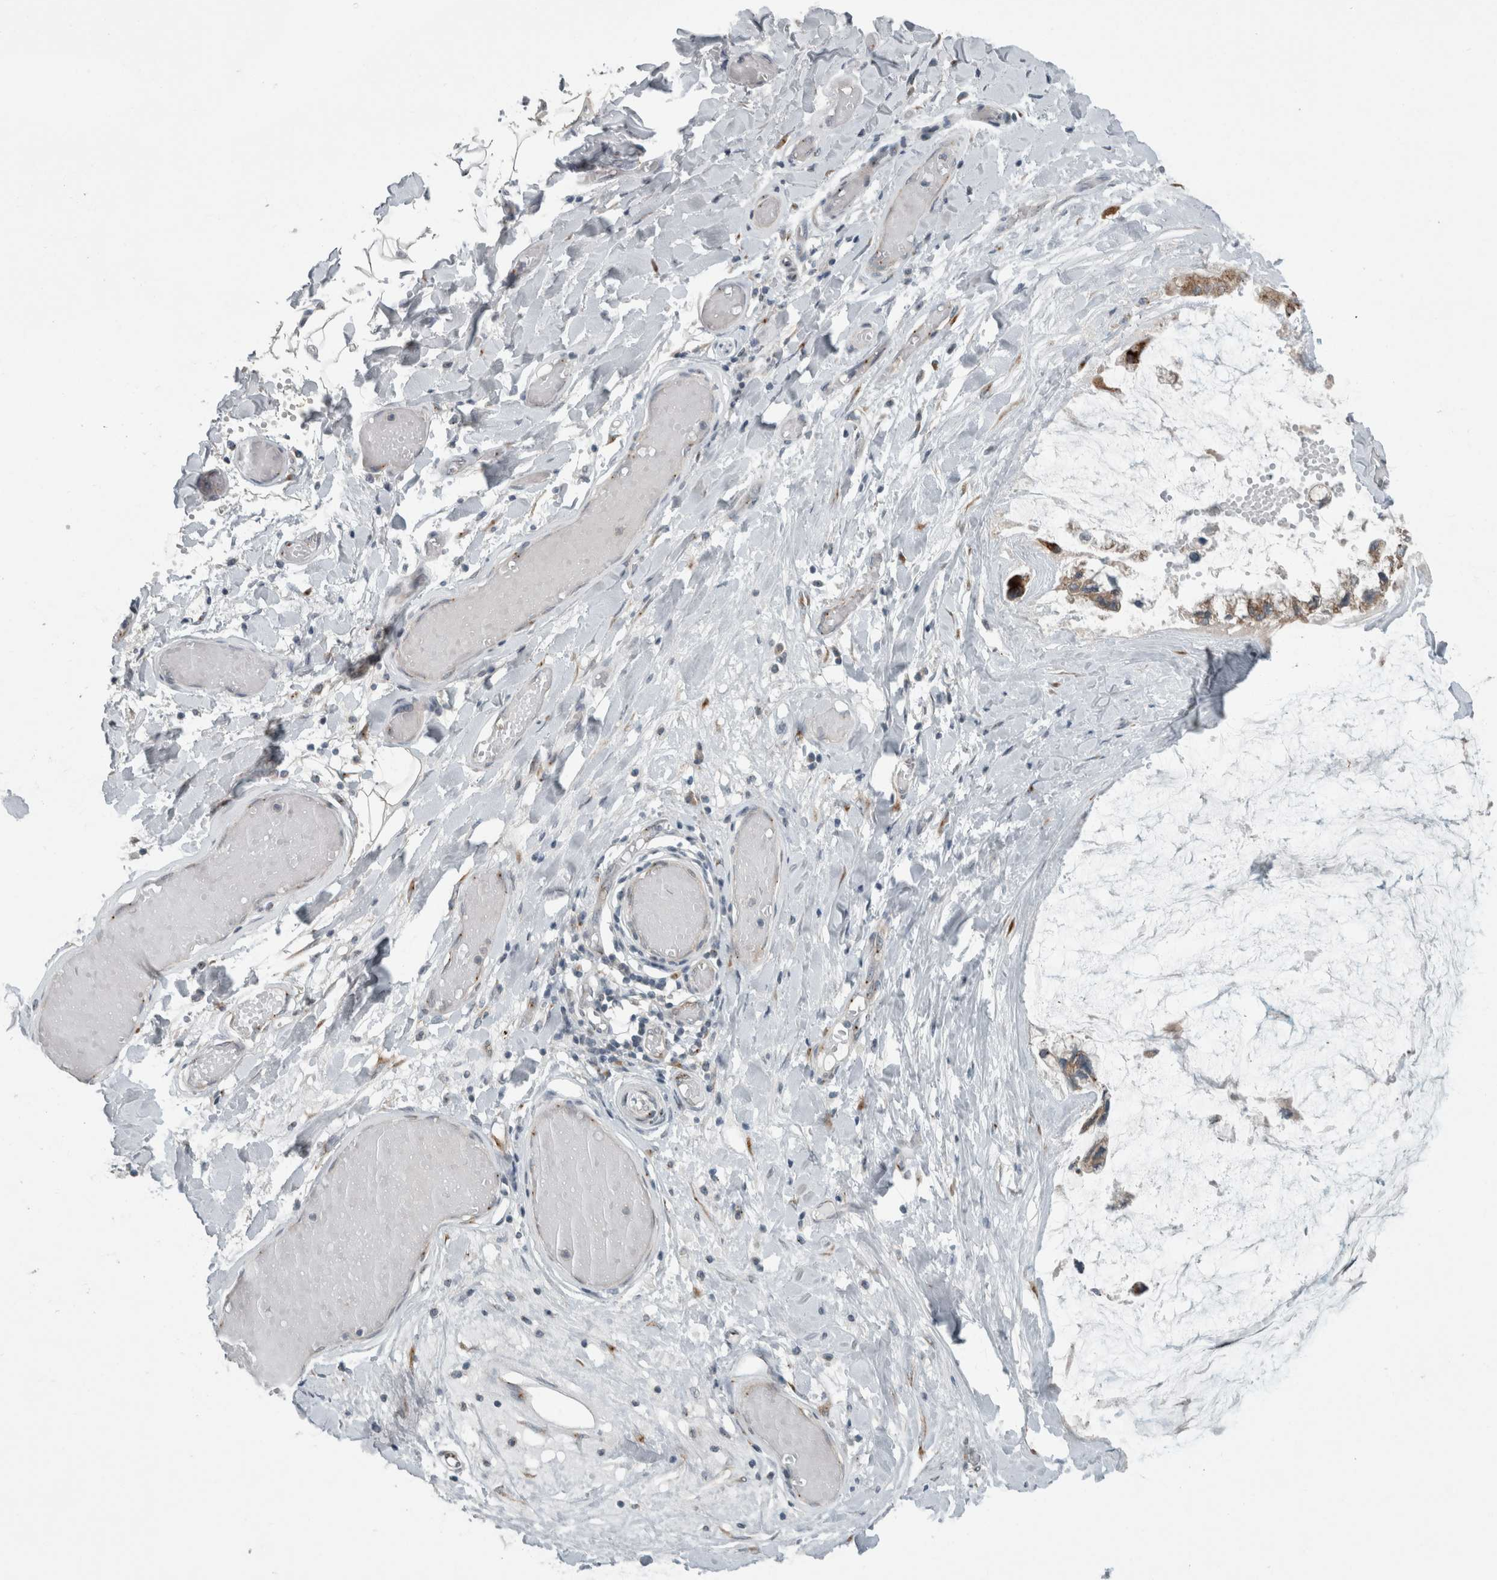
{"staining": {"intensity": "moderate", "quantity": ">75%", "location": "cytoplasmic/membranous"}, "tissue": "ovarian cancer", "cell_type": "Tumor cells", "image_type": "cancer", "snomed": [{"axis": "morphology", "description": "Cystadenocarcinoma, mucinous, NOS"}, {"axis": "topography", "description": "Ovary"}], "caption": "There is medium levels of moderate cytoplasmic/membranous staining in tumor cells of mucinous cystadenocarcinoma (ovarian), as demonstrated by immunohistochemical staining (brown color).", "gene": "KIF1C", "patient": {"sex": "female", "age": 39}}